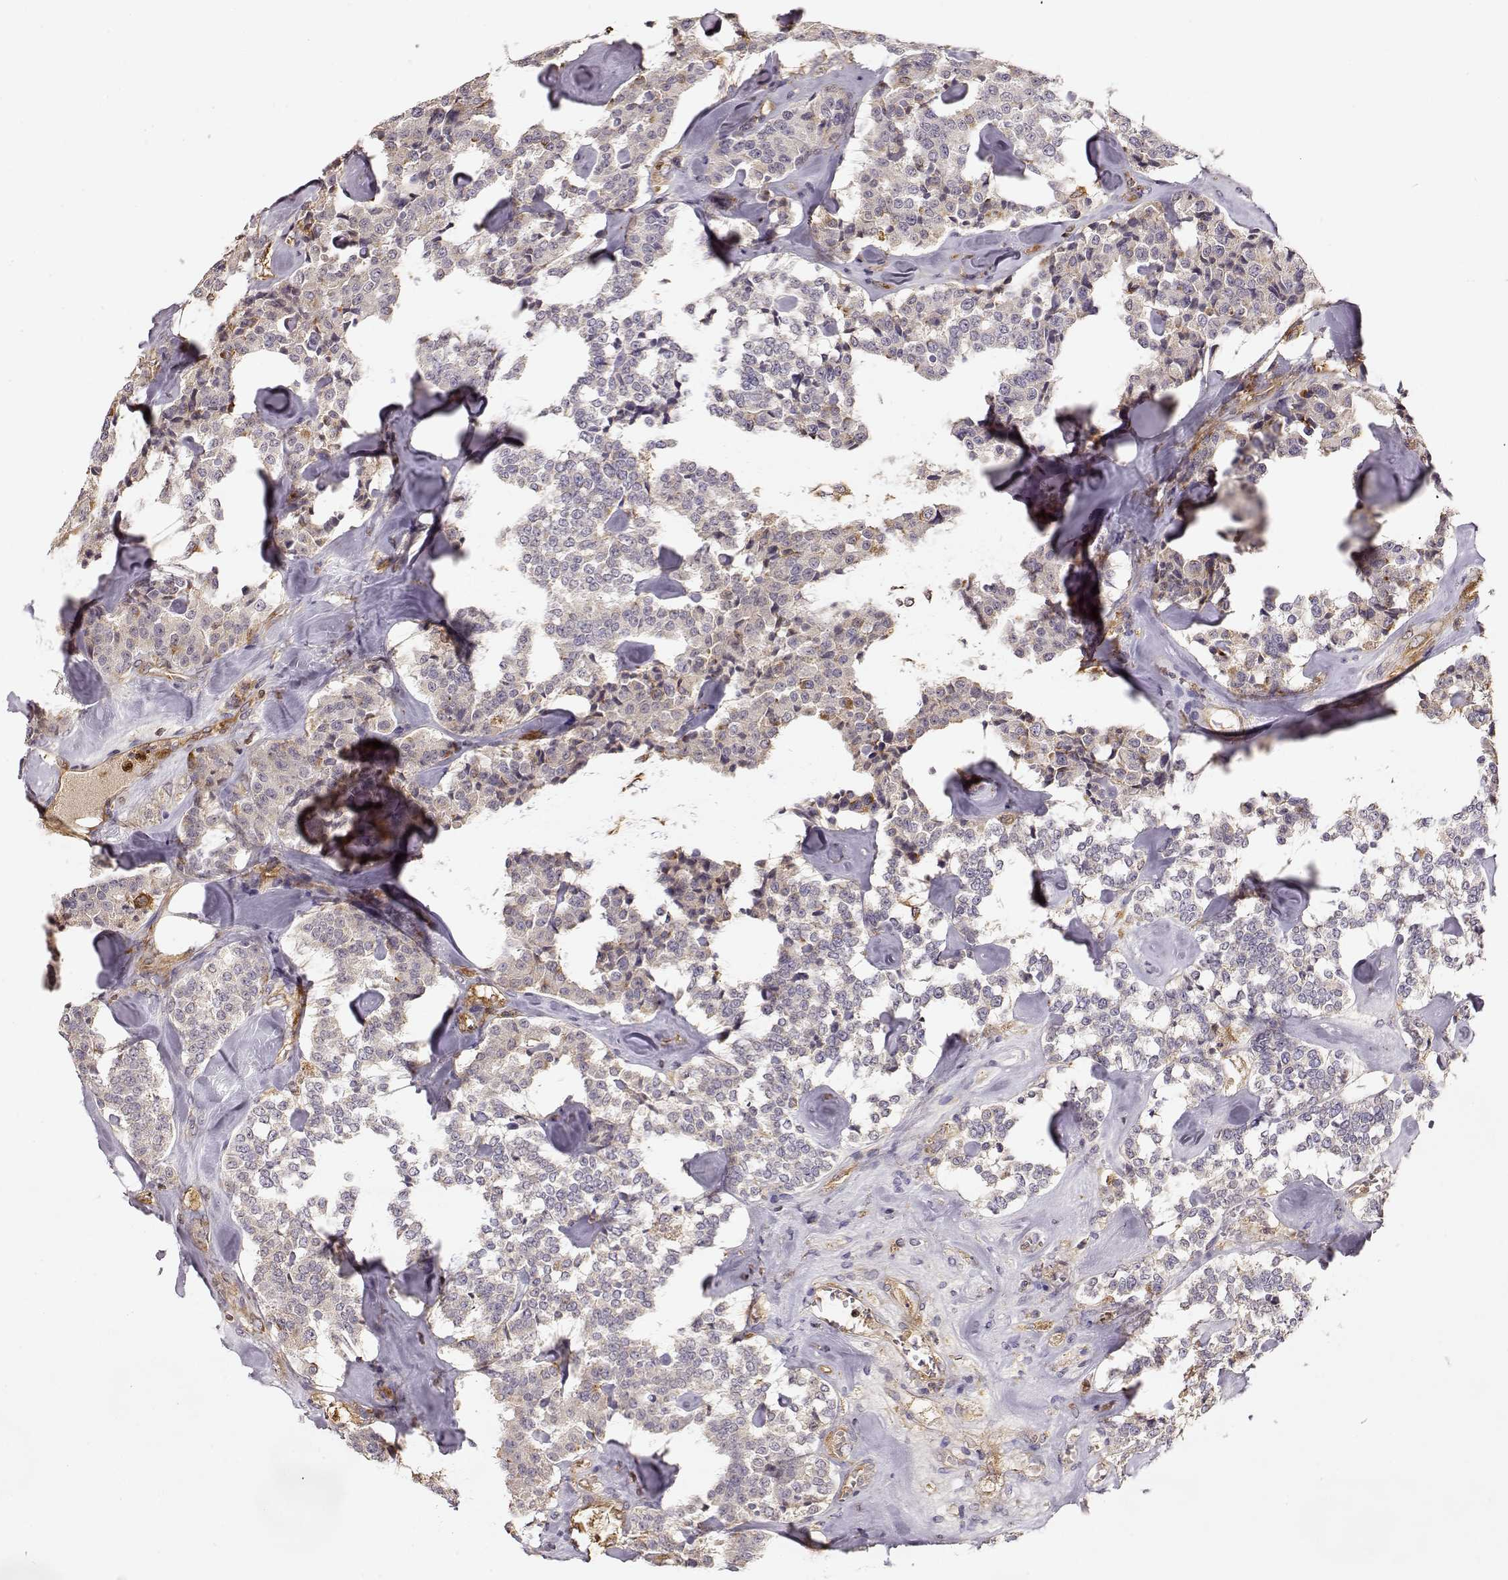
{"staining": {"intensity": "weak", "quantity": ">75%", "location": "cytoplasmic/membranous"}, "tissue": "carcinoid", "cell_type": "Tumor cells", "image_type": "cancer", "snomed": [{"axis": "morphology", "description": "Carcinoid, malignant, NOS"}, {"axis": "topography", "description": "Pancreas"}], "caption": "High-magnification brightfield microscopy of malignant carcinoid stained with DAB (brown) and counterstained with hematoxylin (blue). tumor cells exhibit weak cytoplasmic/membranous staining is seen in about>75% of cells. (DAB IHC with brightfield microscopy, high magnification).", "gene": "ARHGEF2", "patient": {"sex": "male", "age": 41}}